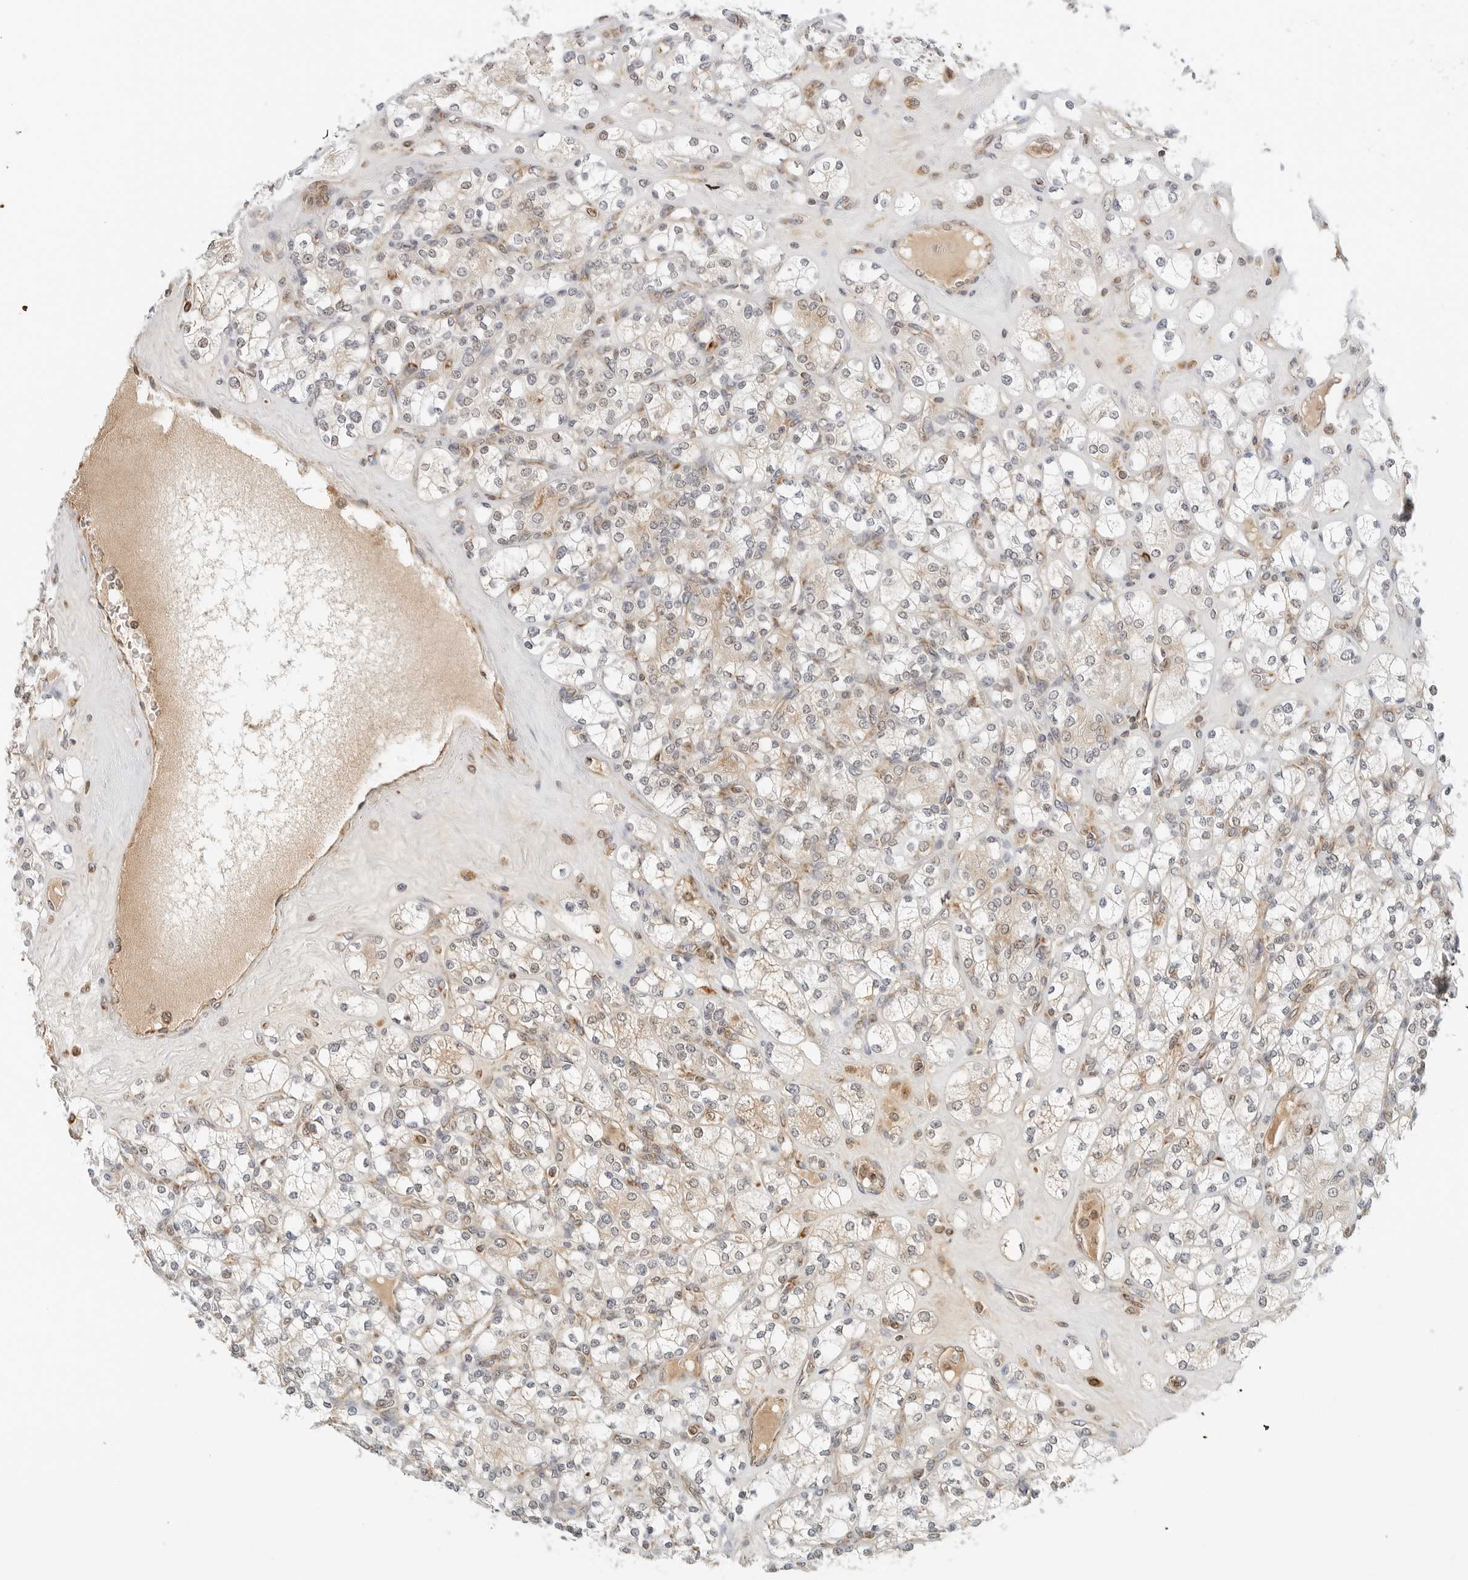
{"staining": {"intensity": "weak", "quantity": "25%-75%", "location": "cytoplasmic/membranous"}, "tissue": "renal cancer", "cell_type": "Tumor cells", "image_type": "cancer", "snomed": [{"axis": "morphology", "description": "Adenocarcinoma, NOS"}, {"axis": "topography", "description": "Kidney"}], "caption": "Immunohistochemistry (IHC) micrograph of neoplastic tissue: adenocarcinoma (renal) stained using immunohistochemistry (IHC) shows low levels of weak protein expression localized specifically in the cytoplasmic/membranous of tumor cells, appearing as a cytoplasmic/membranous brown color.", "gene": "DYRK4", "patient": {"sex": "male", "age": 77}}